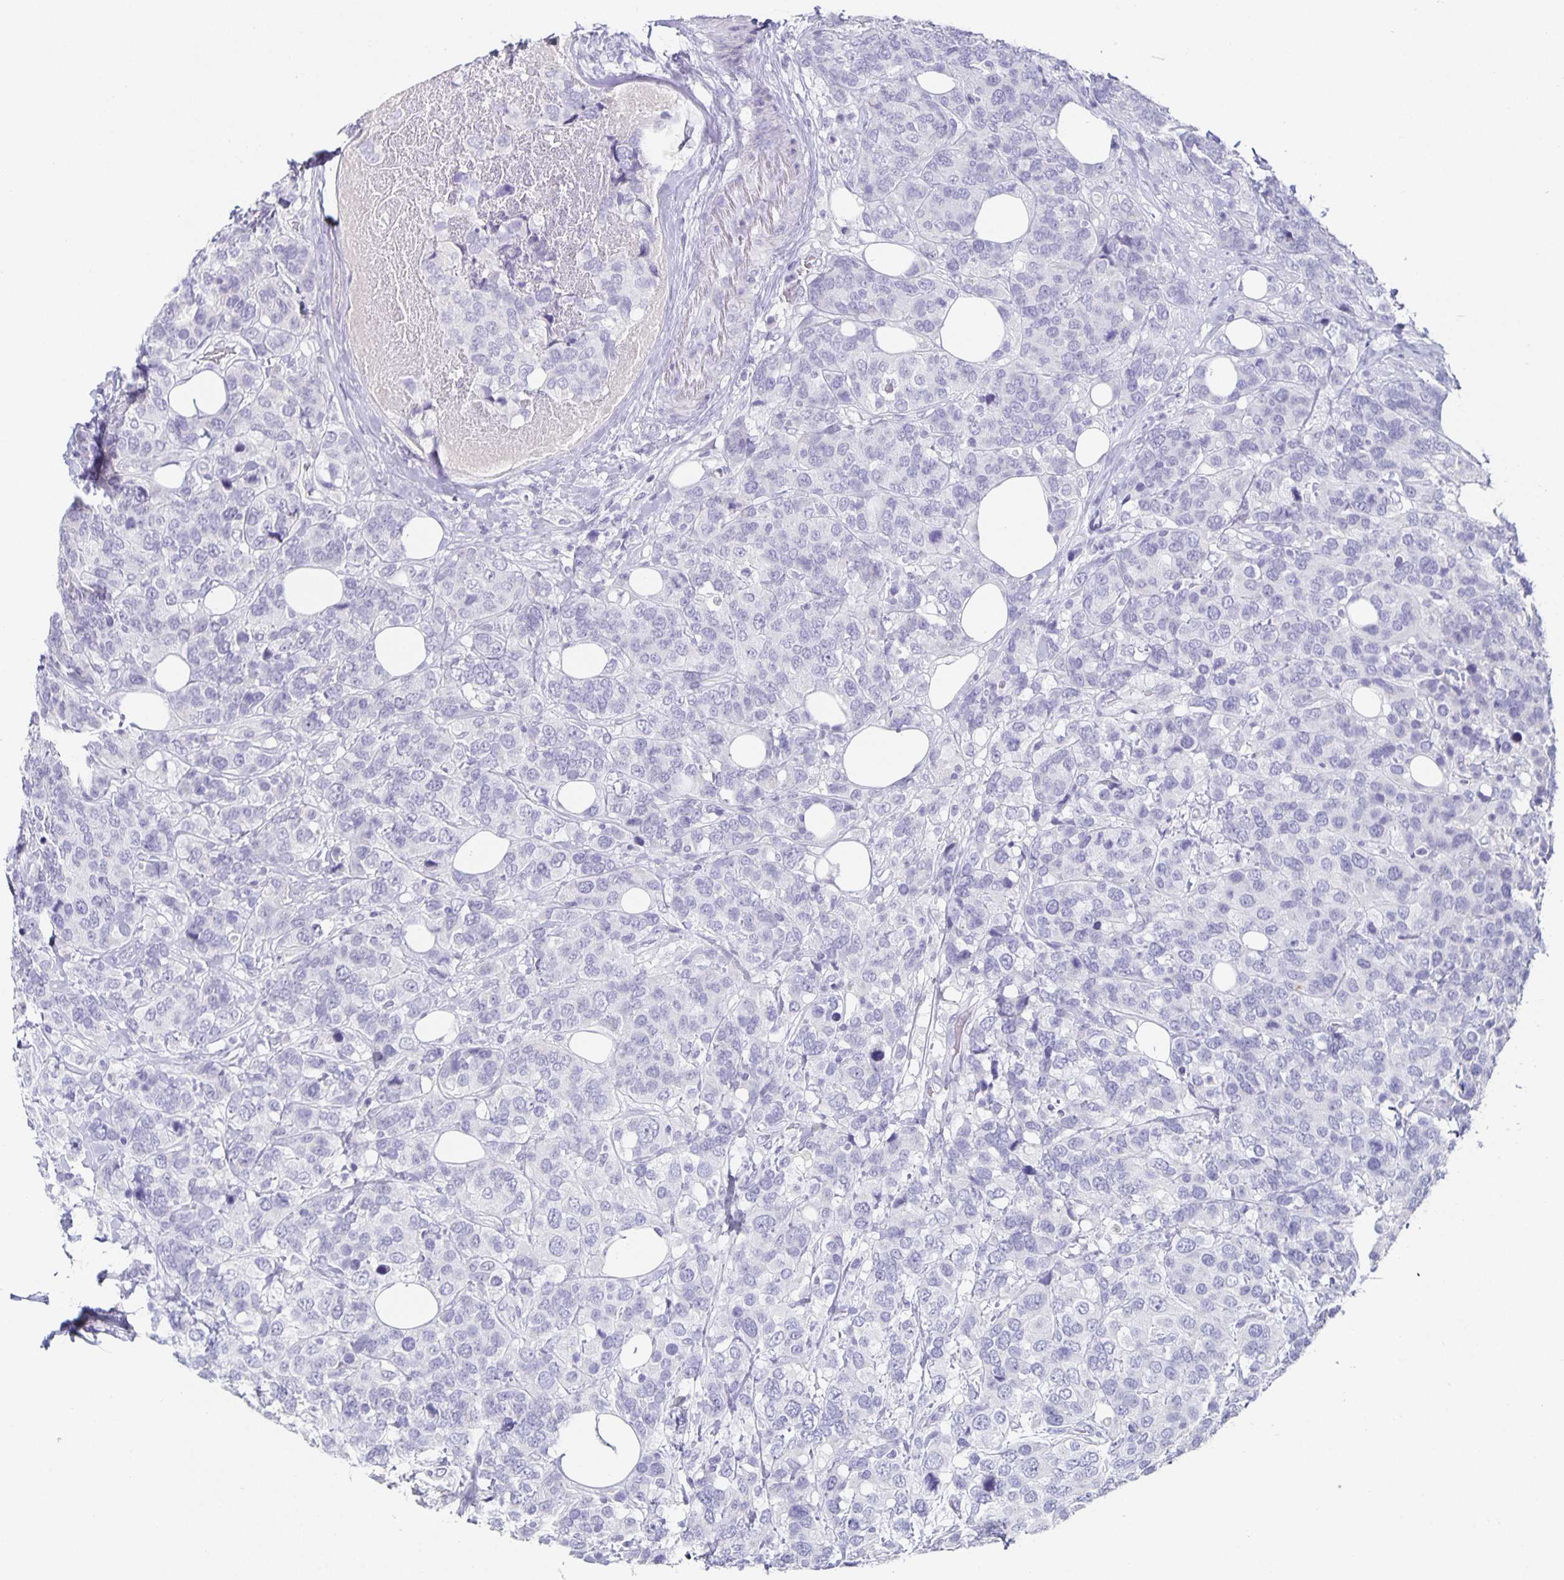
{"staining": {"intensity": "negative", "quantity": "none", "location": "none"}, "tissue": "breast cancer", "cell_type": "Tumor cells", "image_type": "cancer", "snomed": [{"axis": "morphology", "description": "Lobular carcinoma"}, {"axis": "topography", "description": "Breast"}], "caption": "Tumor cells show no significant expression in breast cancer.", "gene": "CHGA", "patient": {"sex": "female", "age": 59}}